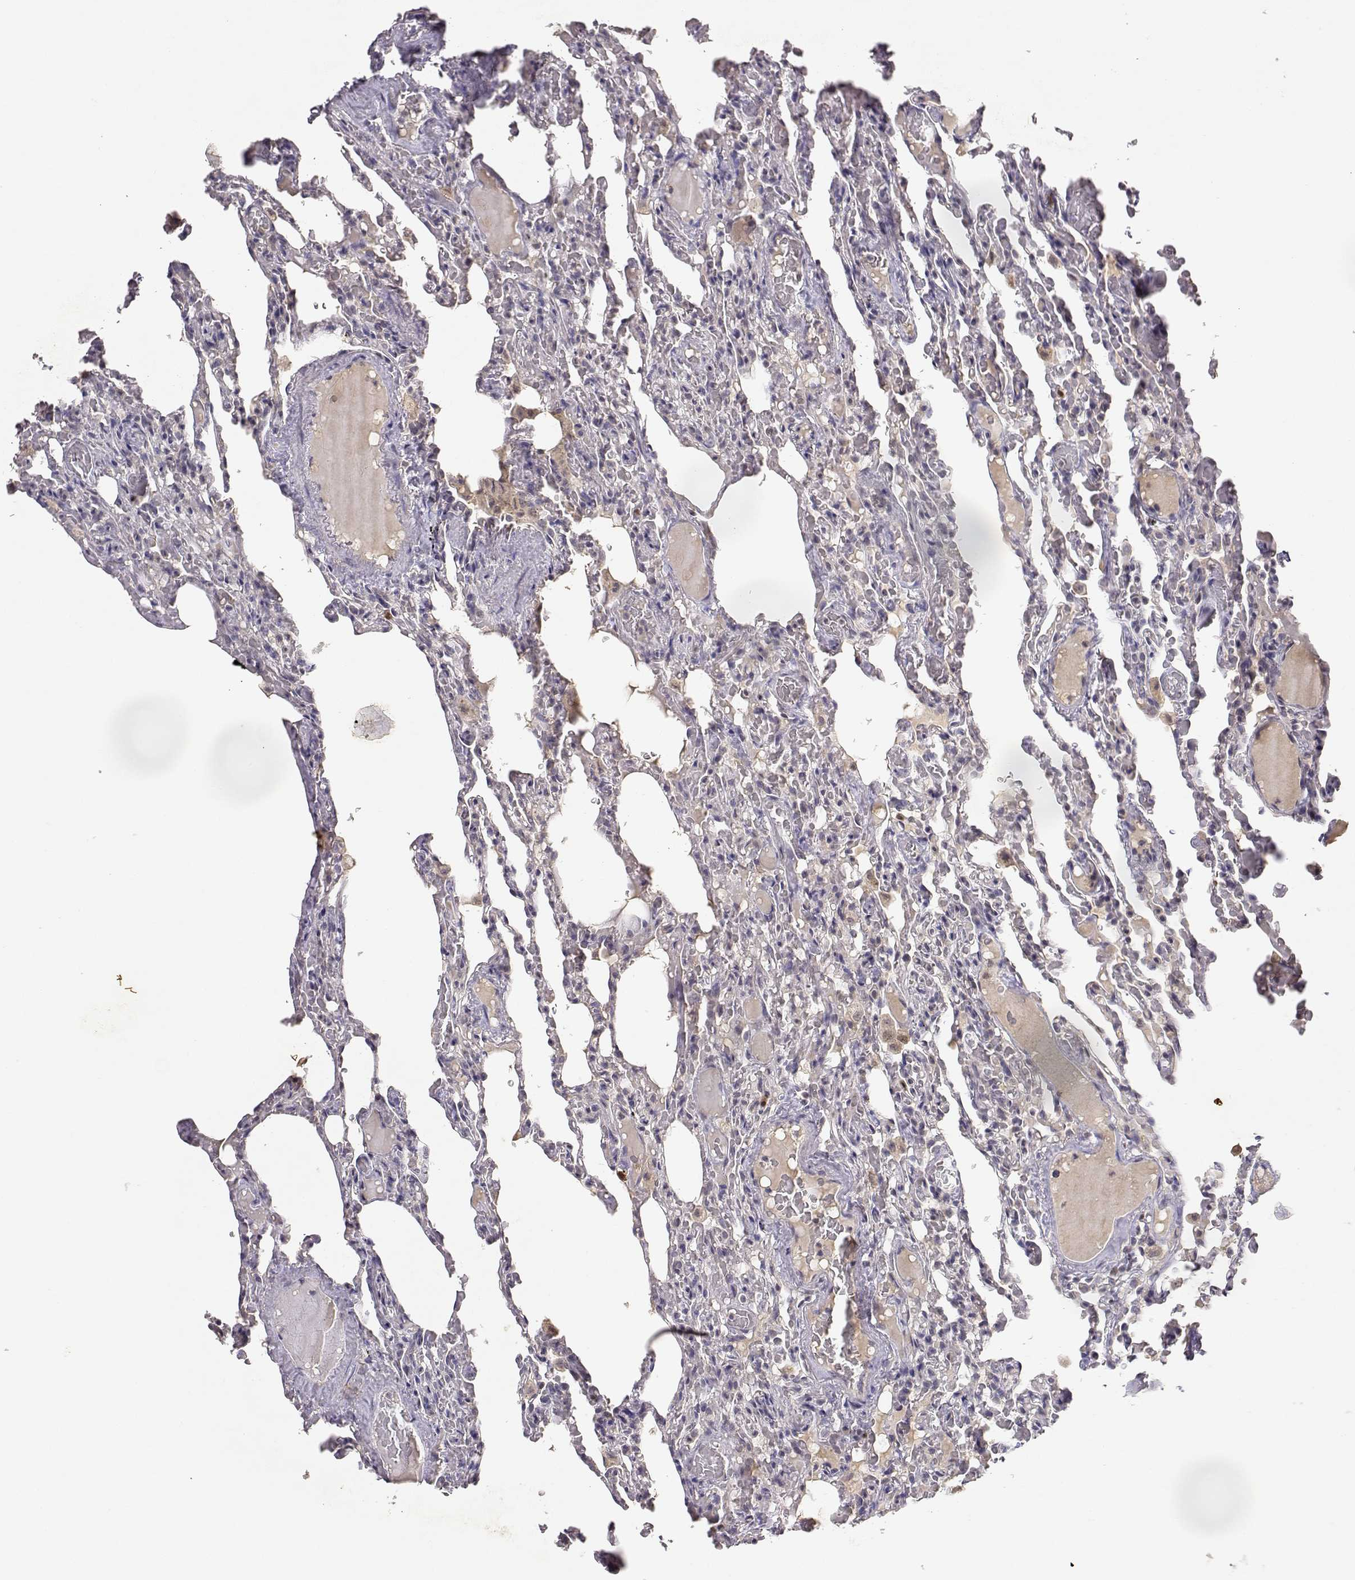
{"staining": {"intensity": "negative", "quantity": "none", "location": "none"}, "tissue": "lung", "cell_type": "Alveolar cells", "image_type": "normal", "snomed": [{"axis": "morphology", "description": "Normal tissue, NOS"}, {"axis": "topography", "description": "Lung"}], "caption": "The immunohistochemistry (IHC) histopathology image has no significant staining in alveolar cells of lung. (DAB (3,3'-diaminobenzidine) immunohistochemistry visualized using brightfield microscopy, high magnification).", "gene": "RAD51", "patient": {"sex": "female", "age": 43}}